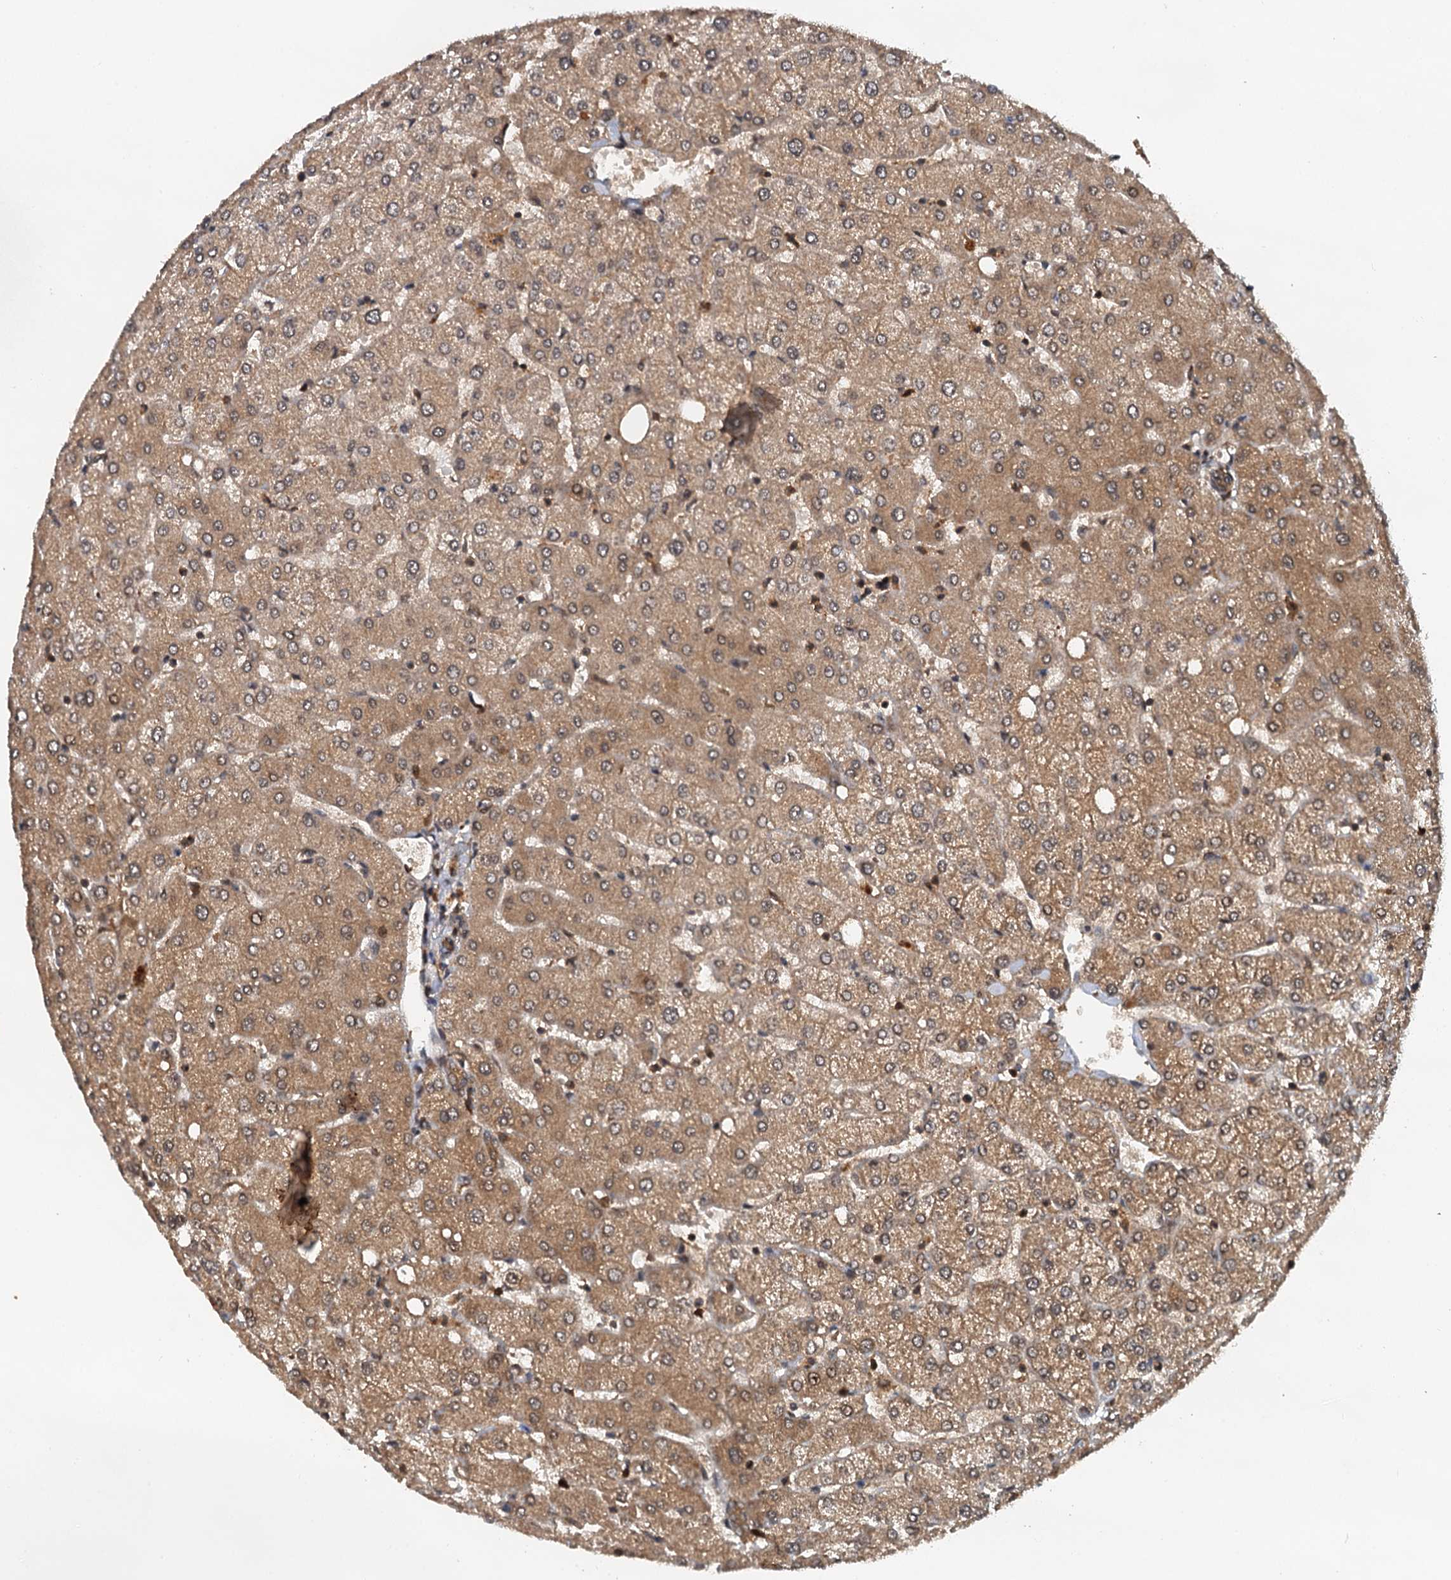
{"staining": {"intensity": "moderate", "quantity": ">75%", "location": "cytoplasmic/membranous"}, "tissue": "liver", "cell_type": "Cholangiocytes", "image_type": "normal", "snomed": [{"axis": "morphology", "description": "Normal tissue, NOS"}, {"axis": "topography", "description": "Liver"}], "caption": "This image demonstrates immunohistochemistry (IHC) staining of normal human liver, with medium moderate cytoplasmic/membranous positivity in about >75% of cholangiocytes.", "gene": "STUB1", "patient": {"sex": "female", "age": 54}}